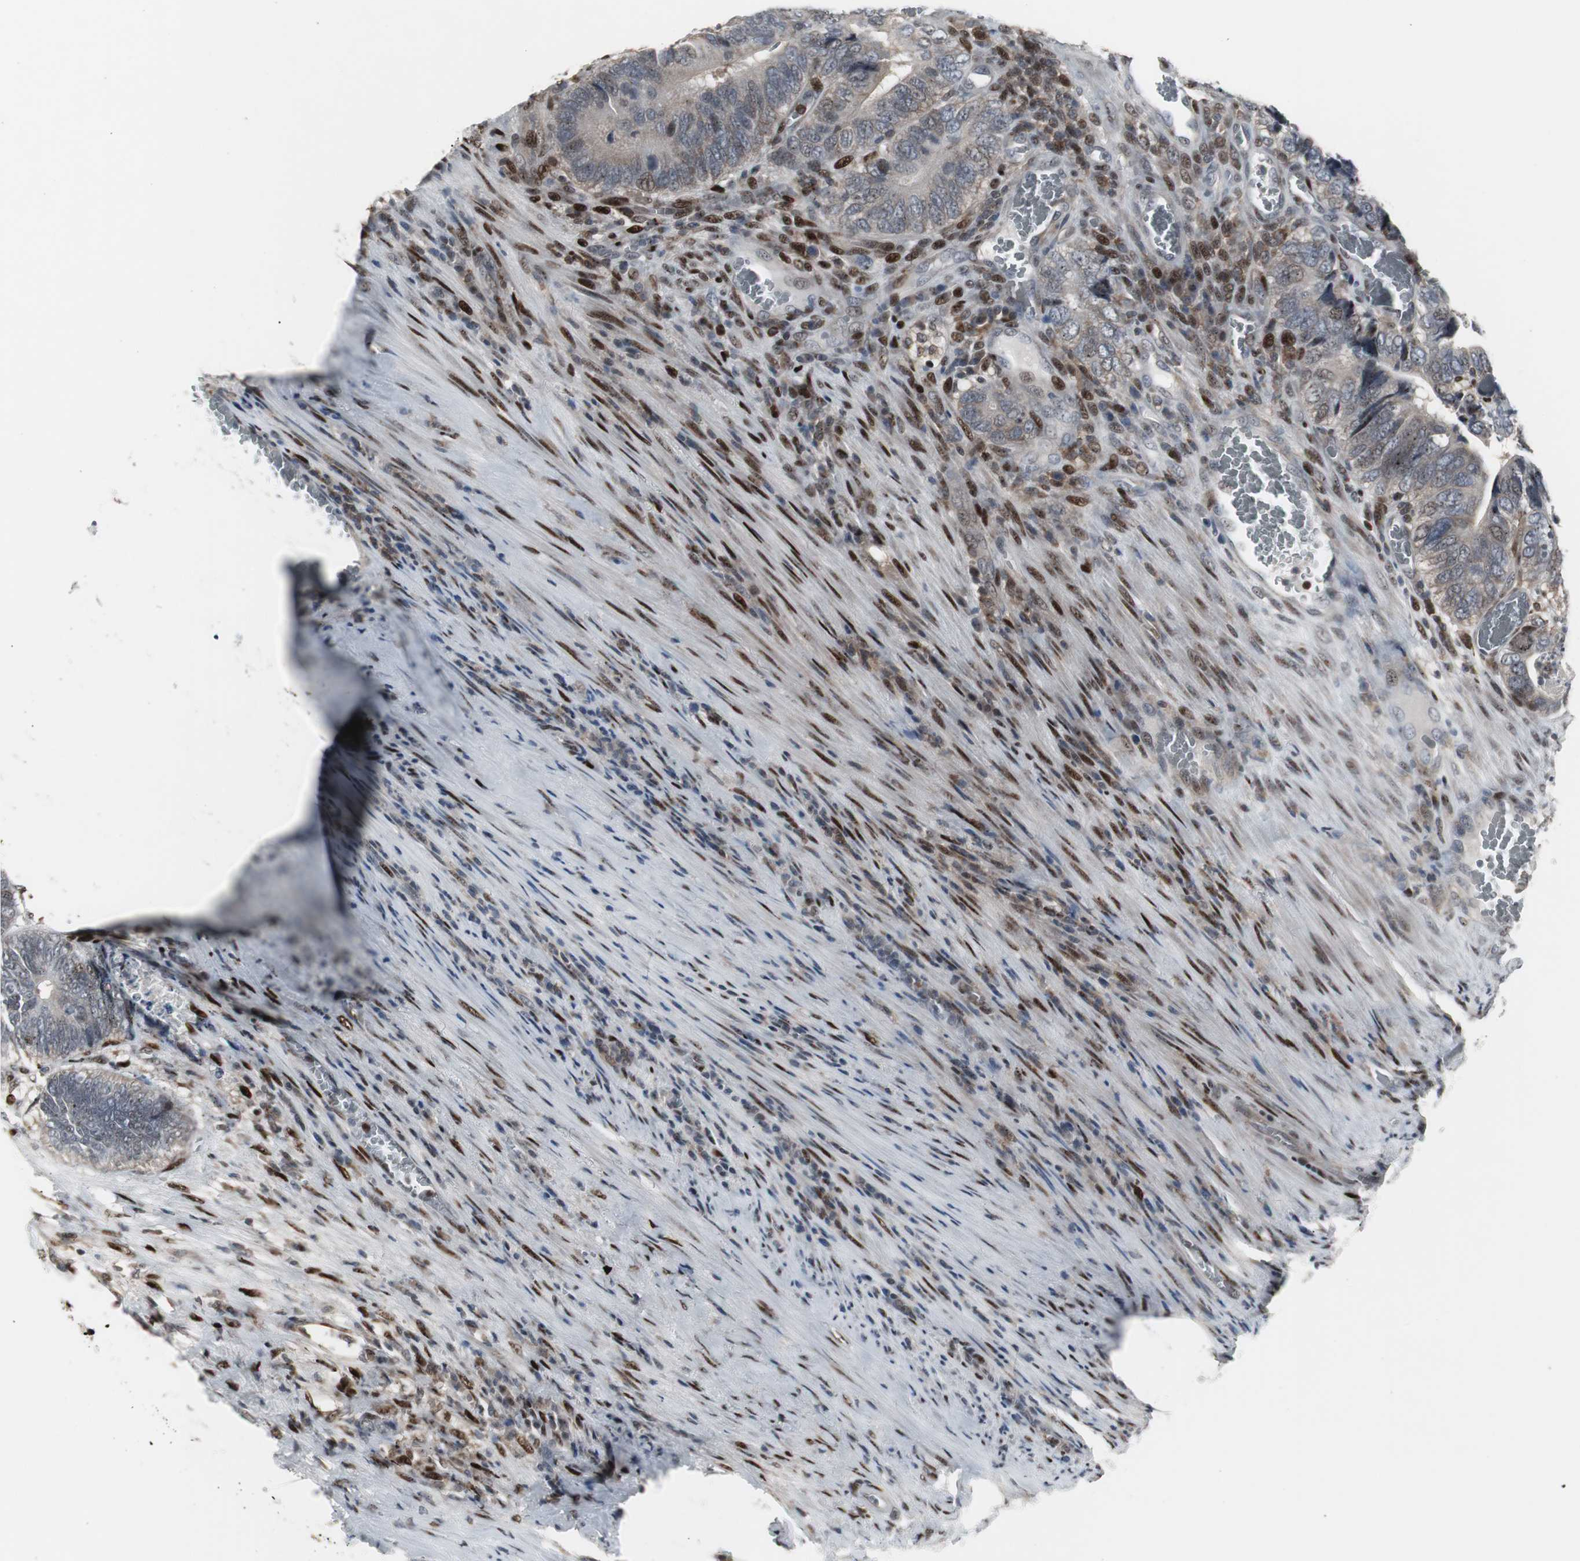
{"staining": {"intensity": "weak", "quantity": "<25%", "location": "cytoplasmic/membranous"}, "tissue": "colorectal cancer", "cell_type": "Tumor cells", "image_type": "cancer", "snomed": [{"axis": "morphology", "description": "Adenocarcinoma, NOS"}, {"axis": "topography", "description": "Colon"}], "caption": "DAB (3,3'-diaminobenzidine) immunohistochemical staining of colorectal cancer (adenocarcinoma) reveals no significant positivity in tumor cells.", "gene": "GRK2", "patient": {"sex": "male", "age": 72}}